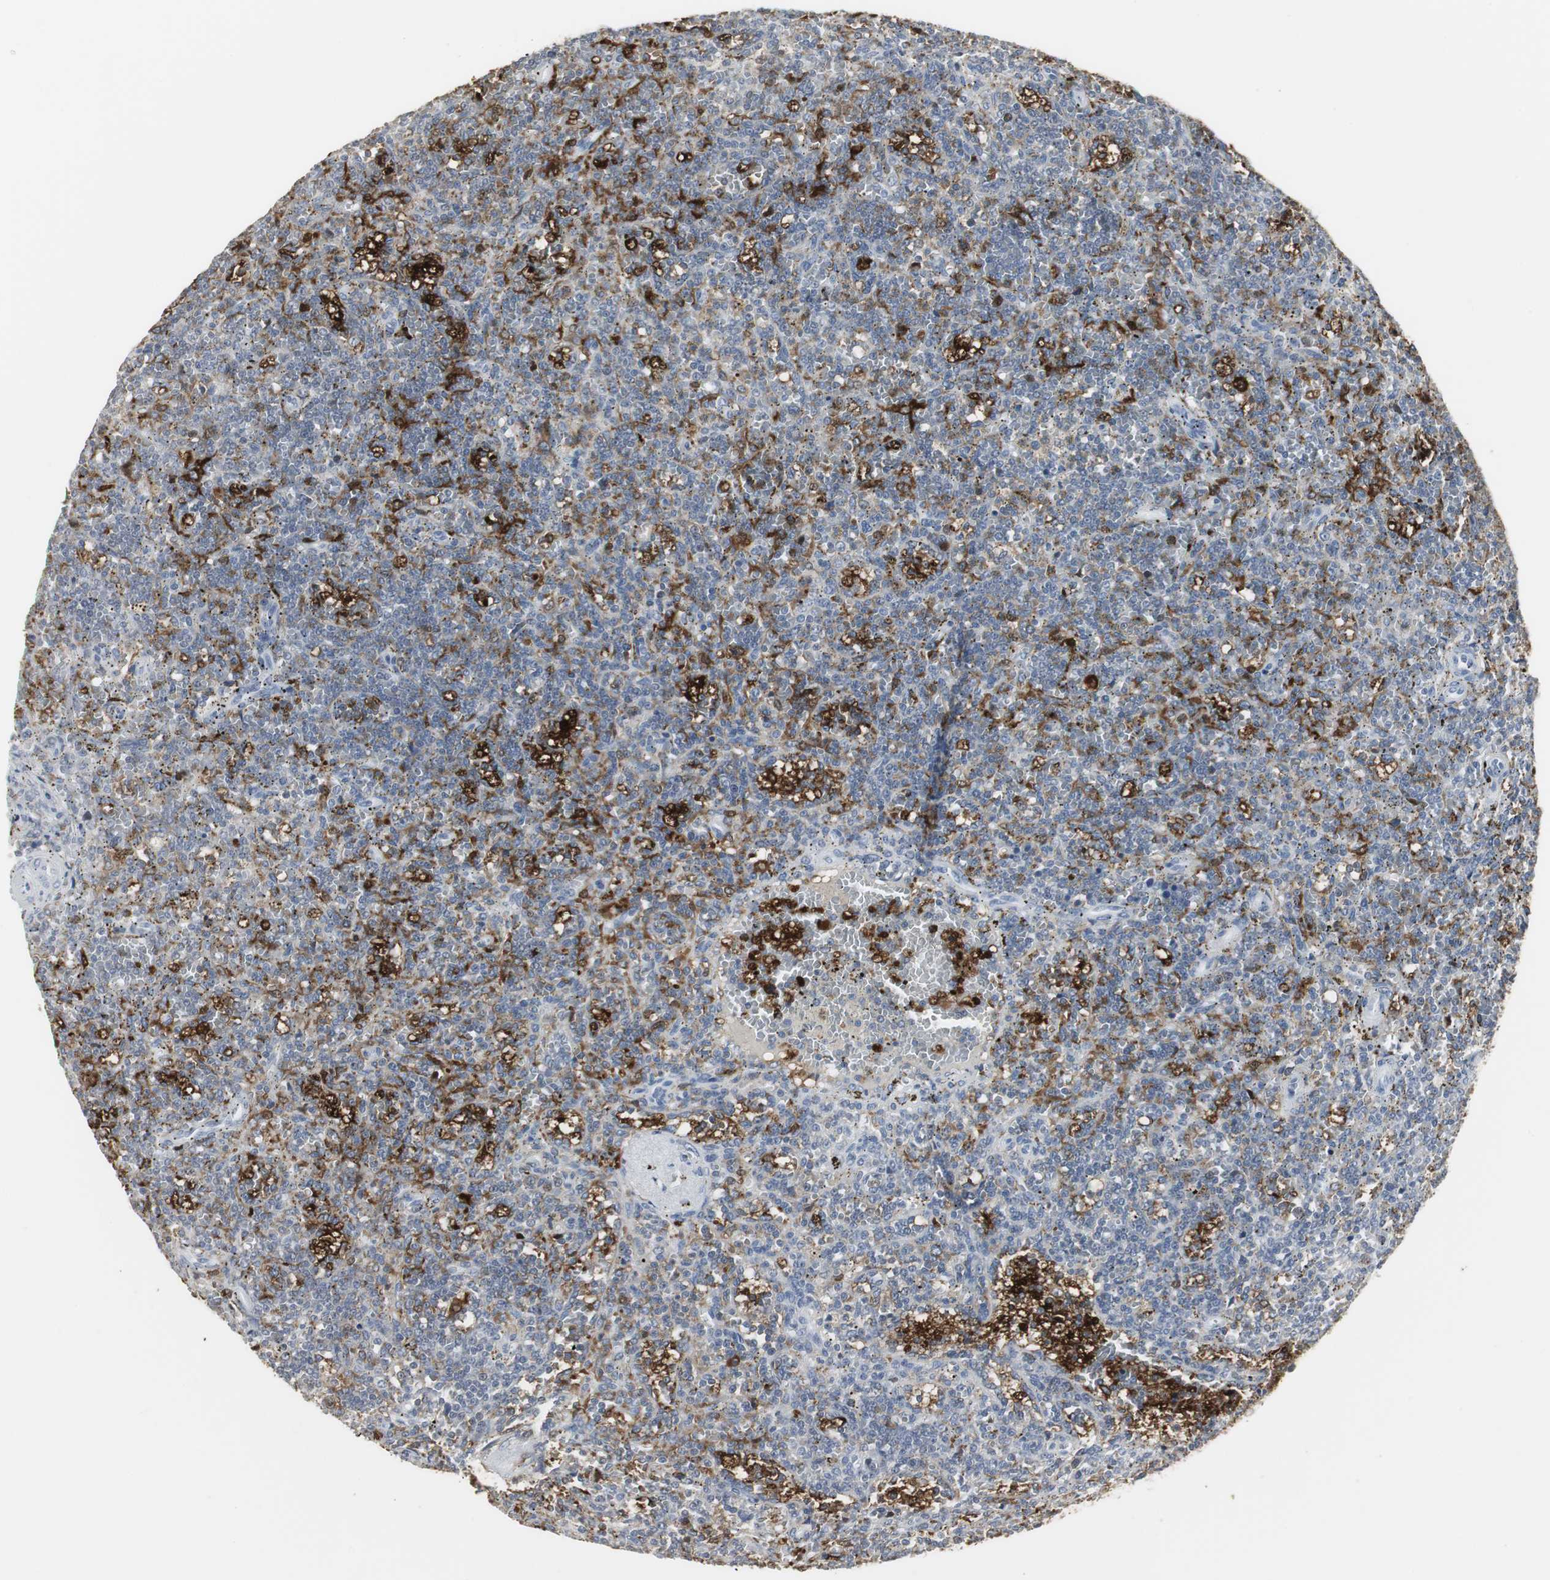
{"staining": {"intensity": "negative", "quantity": "none", "location": "none"}, "tissue": "lymphoma", "cell_type": "Tumor cells", "image_type": "cancer", "snomed": [{"axis": "morphology", "description": "Malignant lymphoma, non-Hodgkin's type, Low grade"}, {"axis": "topography", "description": "Spleen"}], "caption": "Photomicrograph shows no protein staining in tumor cells of lymphoma tissue. Nuclei are stained in blue.", "gene": "PI15", "patient": {"sex": "male", "age": 73}}